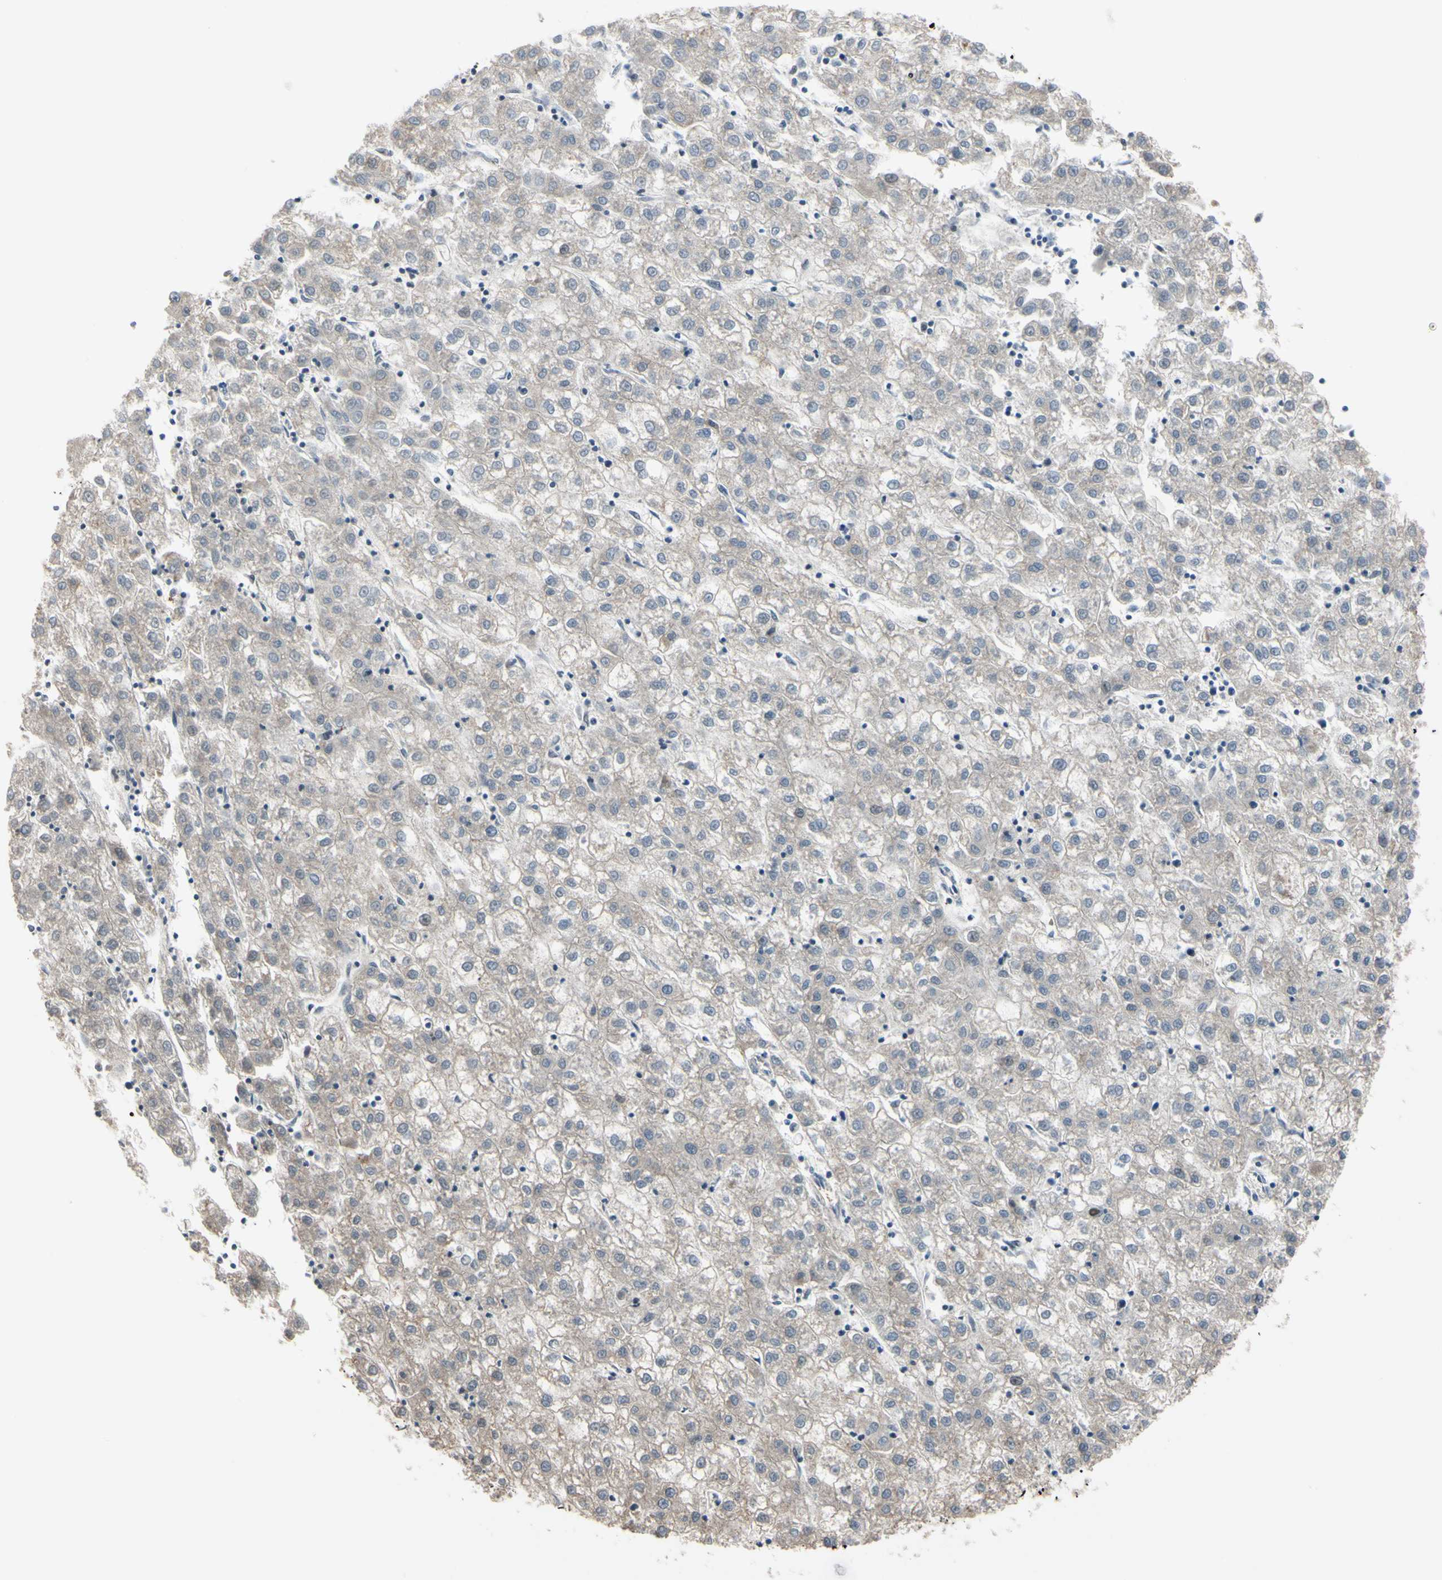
{"staining": {"intensity": "weak", "quantity": "<25%", "location": "cytoplasmic/membranous"}, "tissue": "liver cancer", "cell_type": "Tumor cells", "image_type": "cancer", "snomed": [{"axis": "morphology", "description": "Carcinoma, Hepatocellular, NOS"}, {"axis": "topography", "description": "Liver"}], "caption": "Human liver cancer (hepatocellular carcinoma) stained for a protein using immunohistochemistry (IHC) demonstrates no positivity in tumor cells.", "gene": "THAP12", "patient": {"sex": "male", "age": 72}}